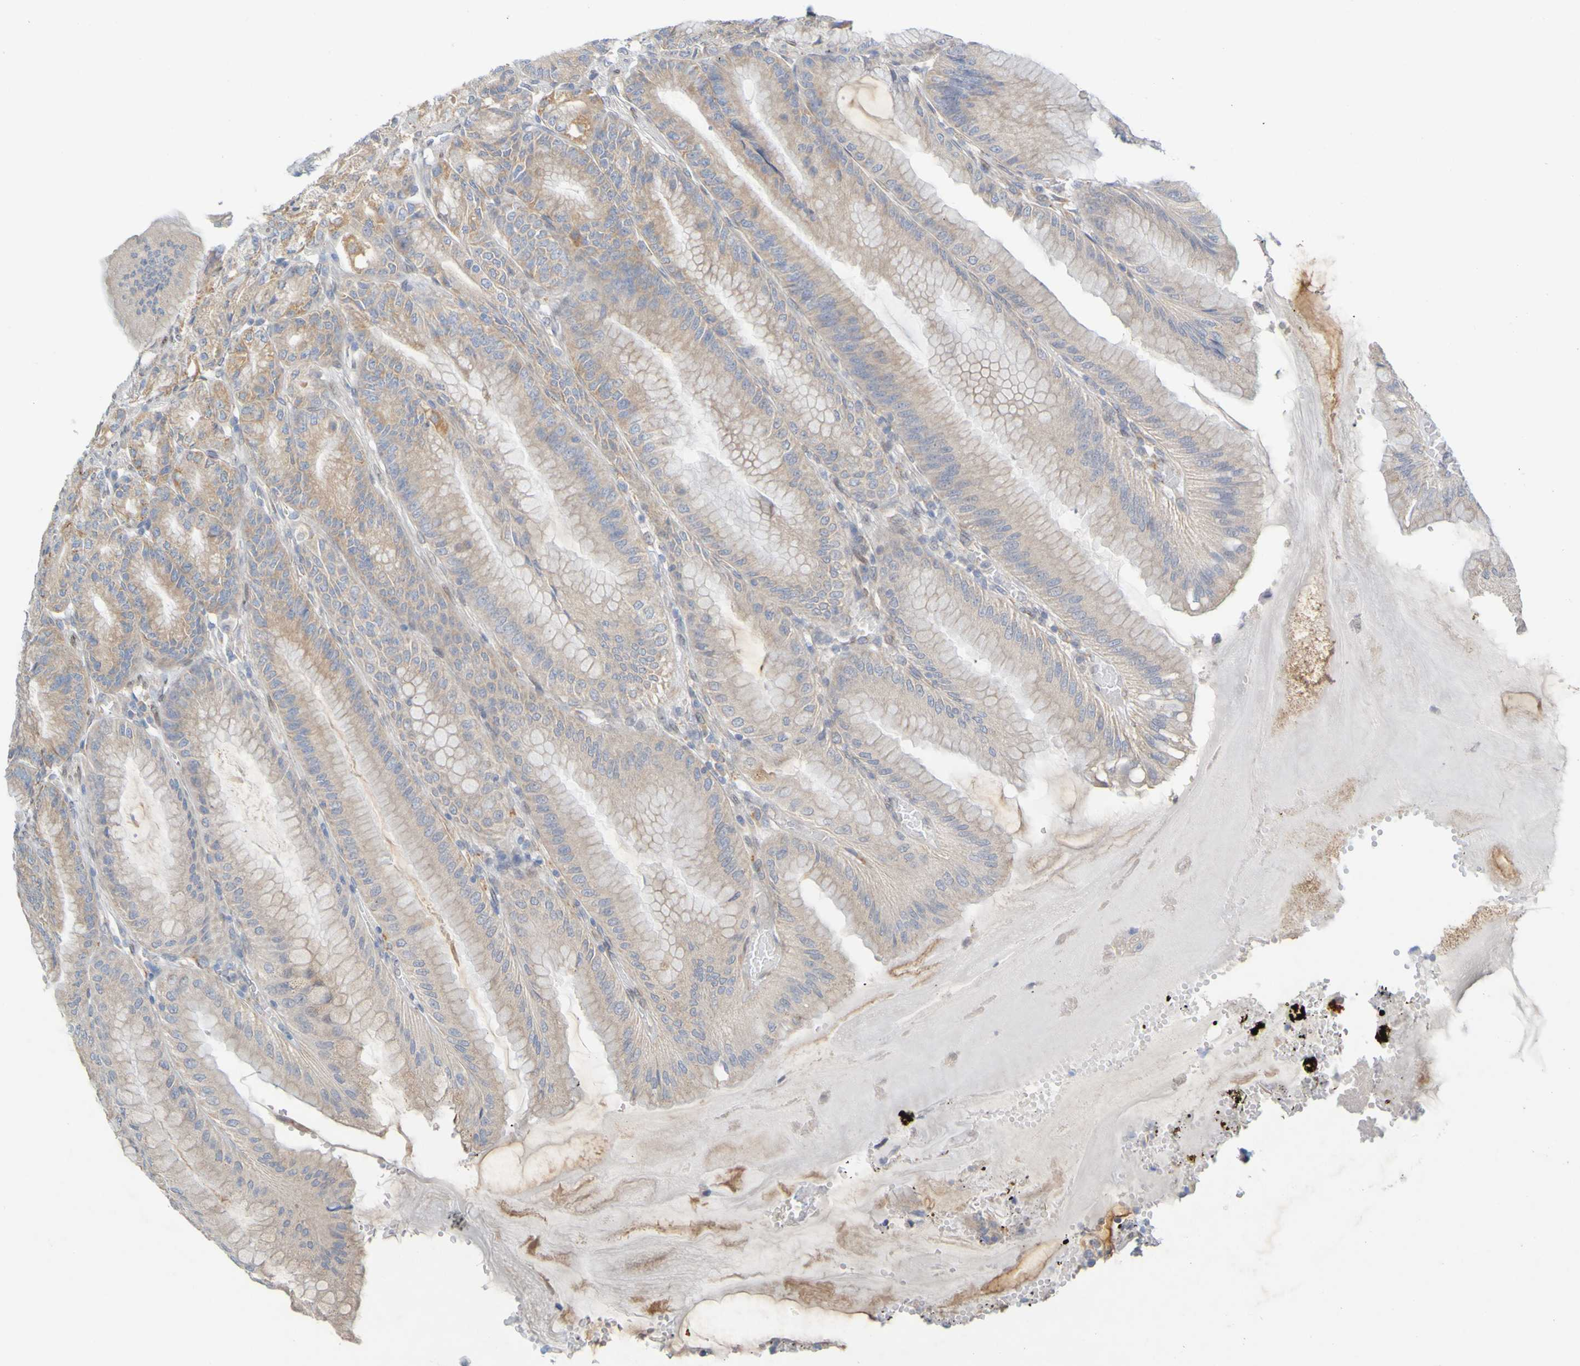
{"staining": {"intensity": "moderate", "quantity": ">75%", "location": "cytoplasmic/membranous"}, "tissue": "stomach", "cell_type": "Glandular cells", "image_type": "normal", "snomed": [{"axis": "morphology", "description": "Normal tissue, NOS"}, {"axis": "topography", "description": "Stomach, lower"}], "caption": "Glandular cells demonstrate medium levels of moderate cytoplasmic/membranous staining in about >75% of cells in benign human stomach.", "gene": "MAG", "patient": {"sex": "male", "age": 71}}